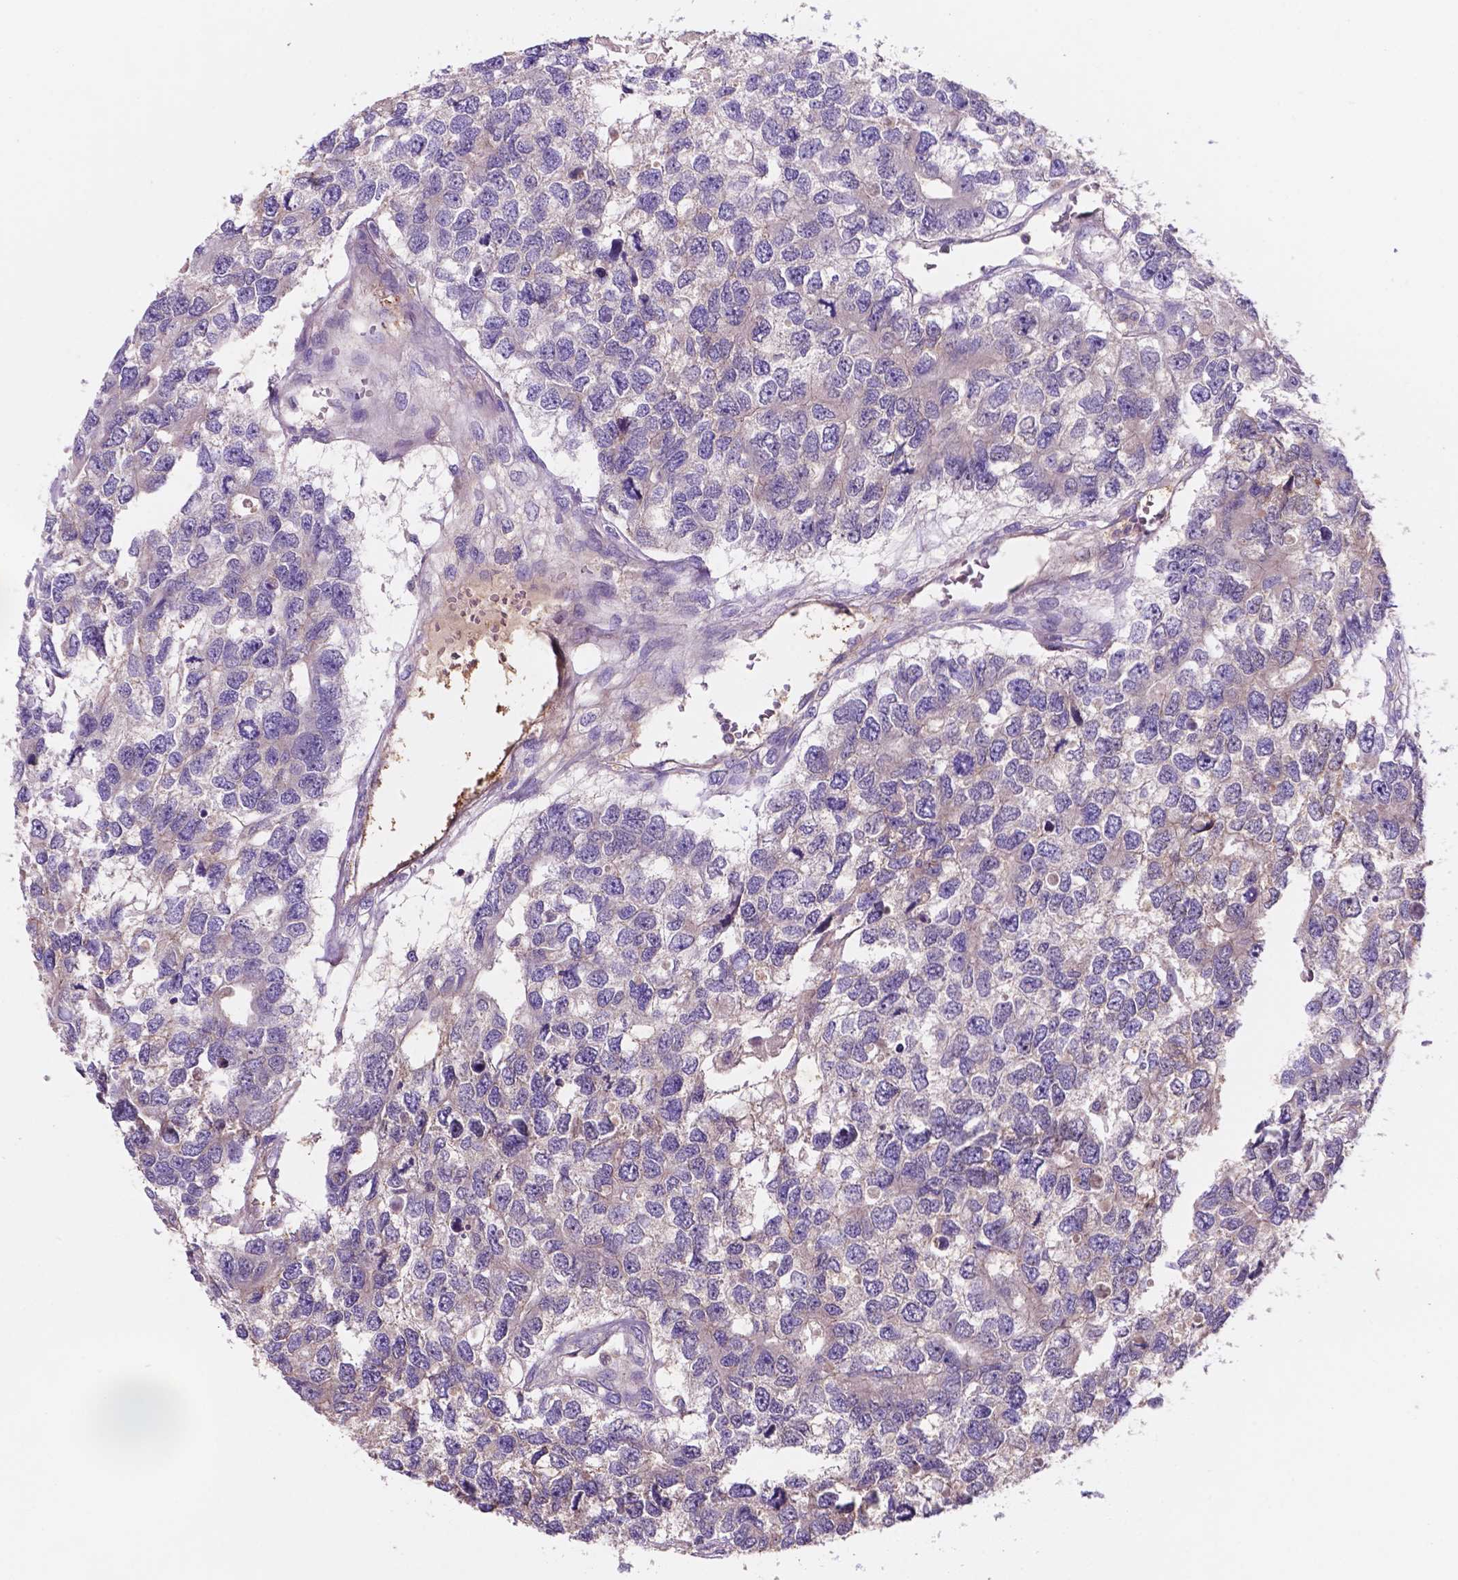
{"staining": {"intensity": "negative", "quantity": "none", "location": "none"}, "tissue": "testis cancer", "cell_type": "Tumor cells", "image_type": "cancer", "snomed": [{"axis": "morphology", "description": "Seminoma, NOS"}, {"axis": "topography", "description": "Testis"}], "caption": "A histopathology image of testis cancer (seminoma) stained for a protein displays no brown staining in tumor cells.", "gene": "MKRN2OS", "patient": {"sex": "male", "age": 52}}